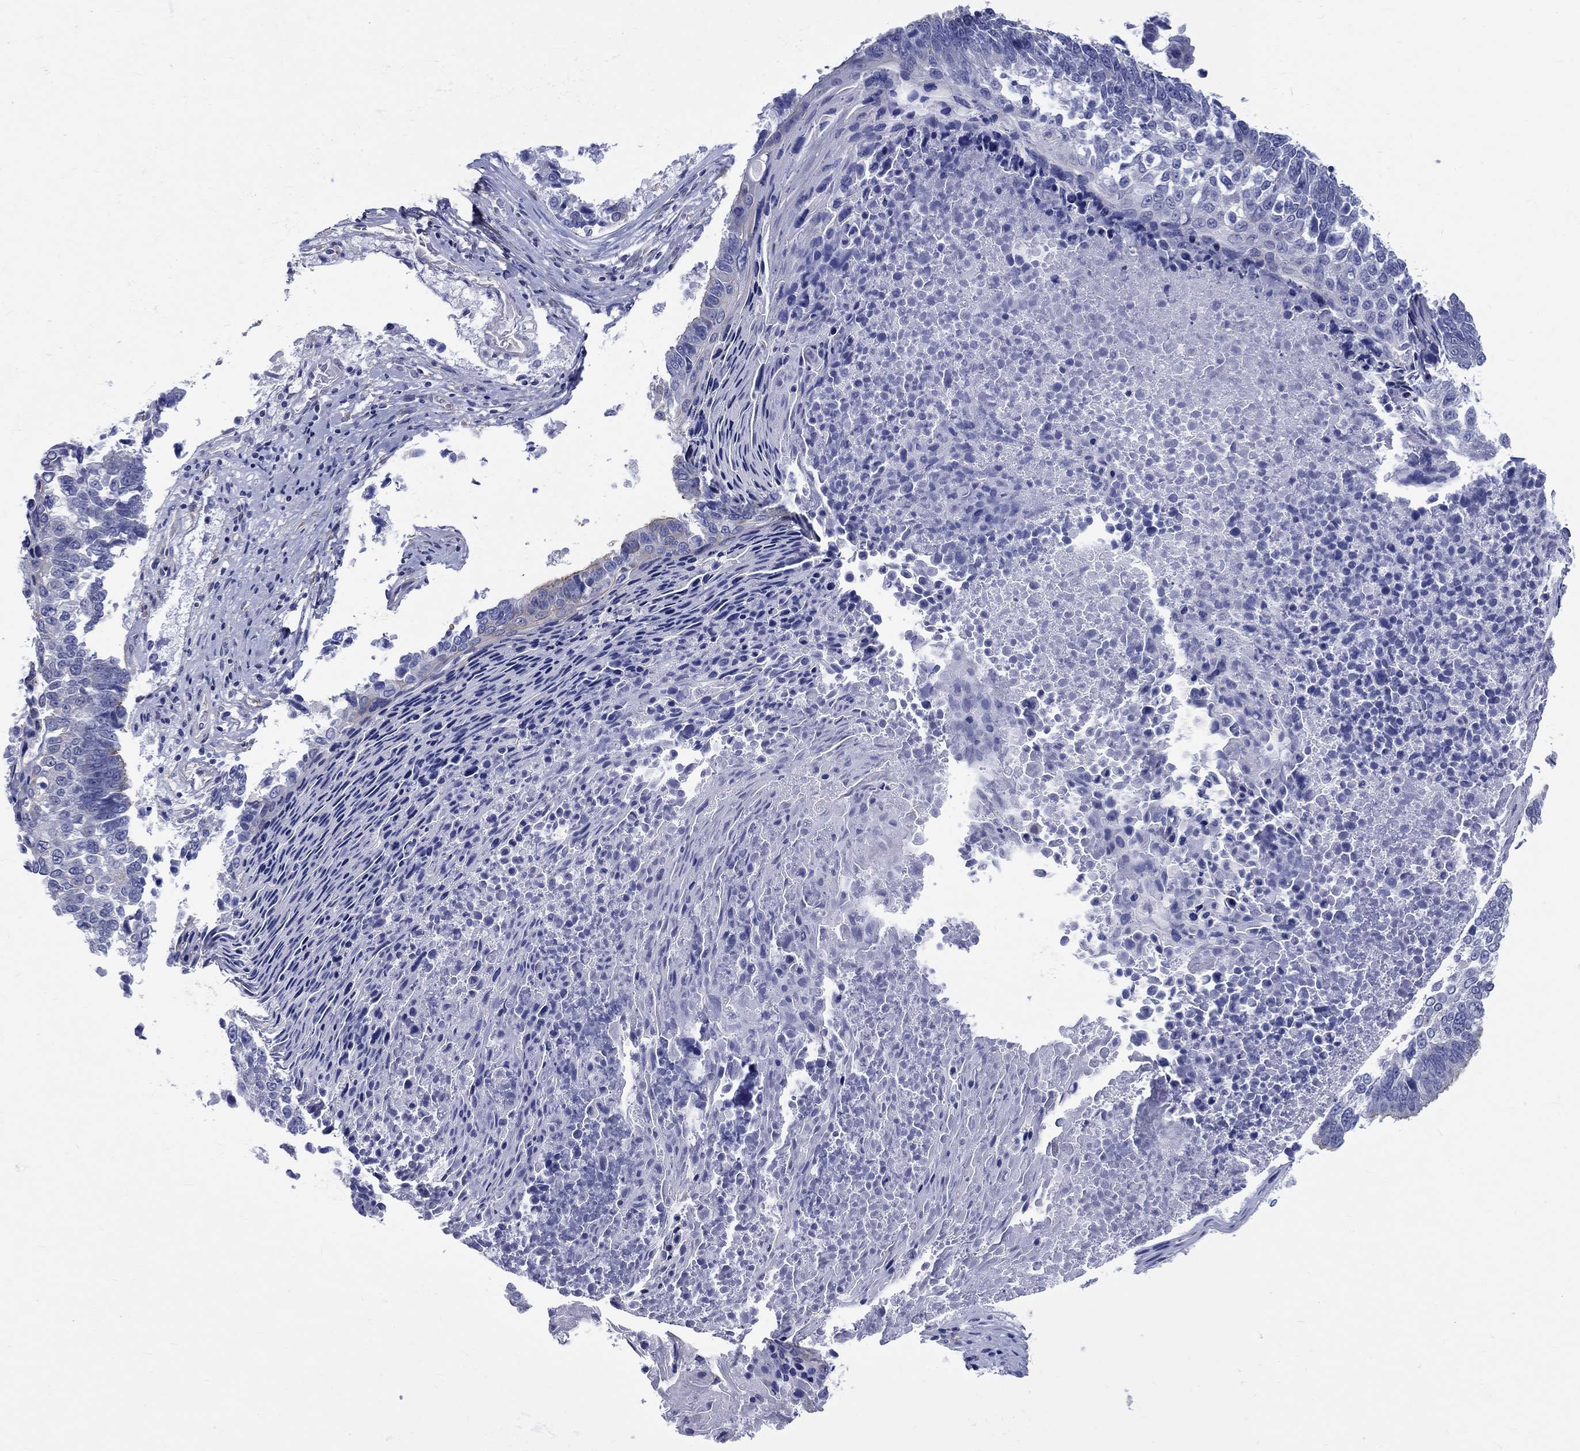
{"staining": {"intensity": "negative", "quantity": "none", "location": "none"}, "tissue": "lung cancer", "cell_type": "Tumor cells", "image_type": "cancer", "snomed": [{"axis": "morphology", "description": "Squamous cell carcinoma, NOS"}, {"axis": "topography", "description": "Lung"}], "caption": "An image of lung cancer stained for a protein displays no brown staining in tumor cells. Nuclei are stained in blue.", "gene": "SH2D7", "patient": {"sex": "male", "age": 73}}